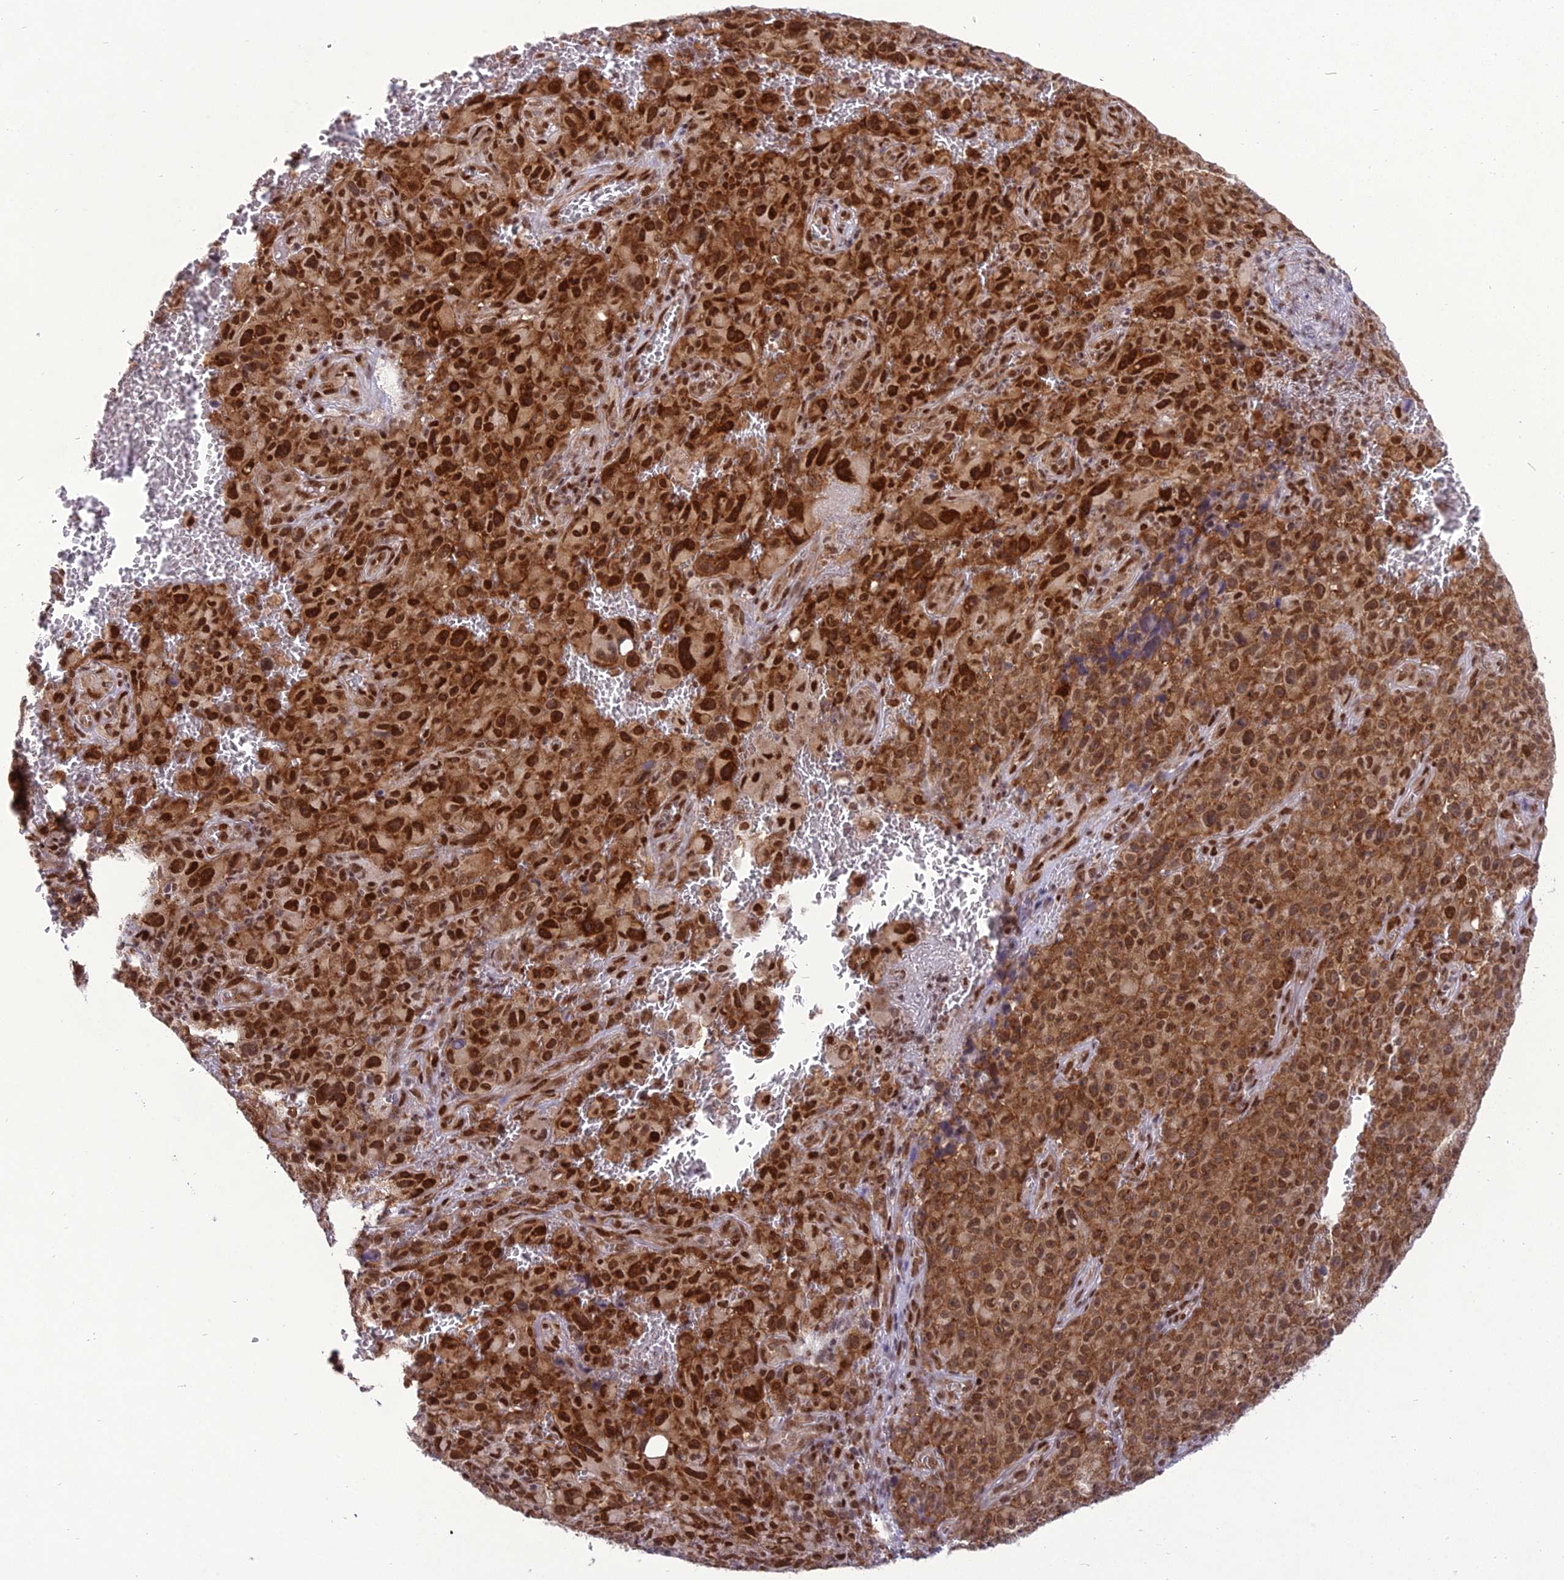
{"staining": {"intensity": "strong", "quantity": ">75%", "location": "cytoplasmic/membranous,nuclear"}, "tissue": "melanoma", "cell_type": "Tumor cells", "image_type": "cancer", "snomed": [{"axis": "morphology", "description": "Malignant melanoma, NOS"}, {"axis": "topography", "description": "Skin"}], "caption": "A brown stain shows strong cytoplasmic/membranous and nuclear staining of a protein in malignant melanoma tumor cells. The staining was performed using DAB (3,3'-diaminobenzidine) to visualize the protein expression in brown, while the nuclei were stained in blue with hematoxylin (Magnification: 20x).", "gene": "DDX1", "patient": {"sex": "female", "age": 82}}